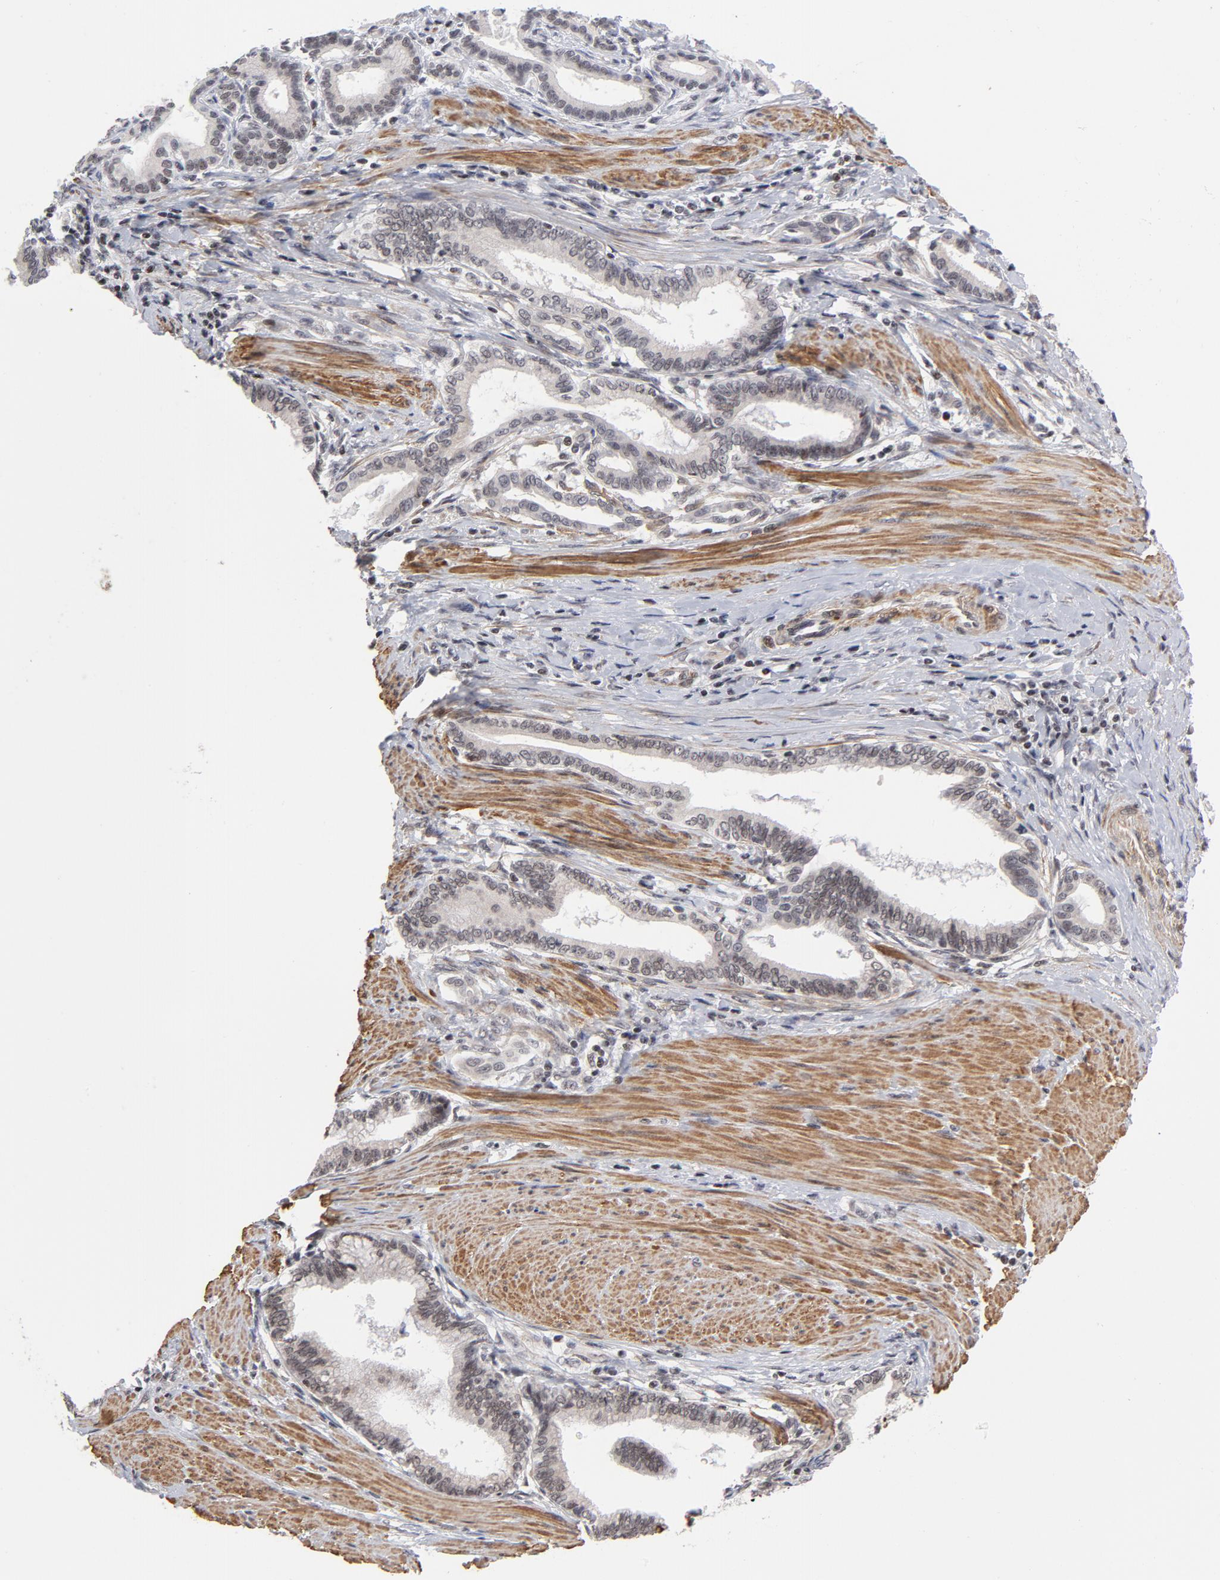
{"staining": {"intensity": "moderate", "quantity": ">75%", "location": "nuclear"}, "tissue": "pancreatic cancer", "cell_type": "Tumor cells", "image_type": "cancer", "snomed": [{"axis": "morphology", "description": "Adenocarcinoma, NOS"}, {"axis": "topography", "description": "Pancreas"}], "caption": "This histopathology image displays pancreatic cancer stained with immunohistochemistry to label a protein in brown. The nuclear of tumor cells show moderate positivity for the protein. Nuclei are counter-stained blue.", "gene": "CTCF", "patient": {"sex": "female", "age": 64}}